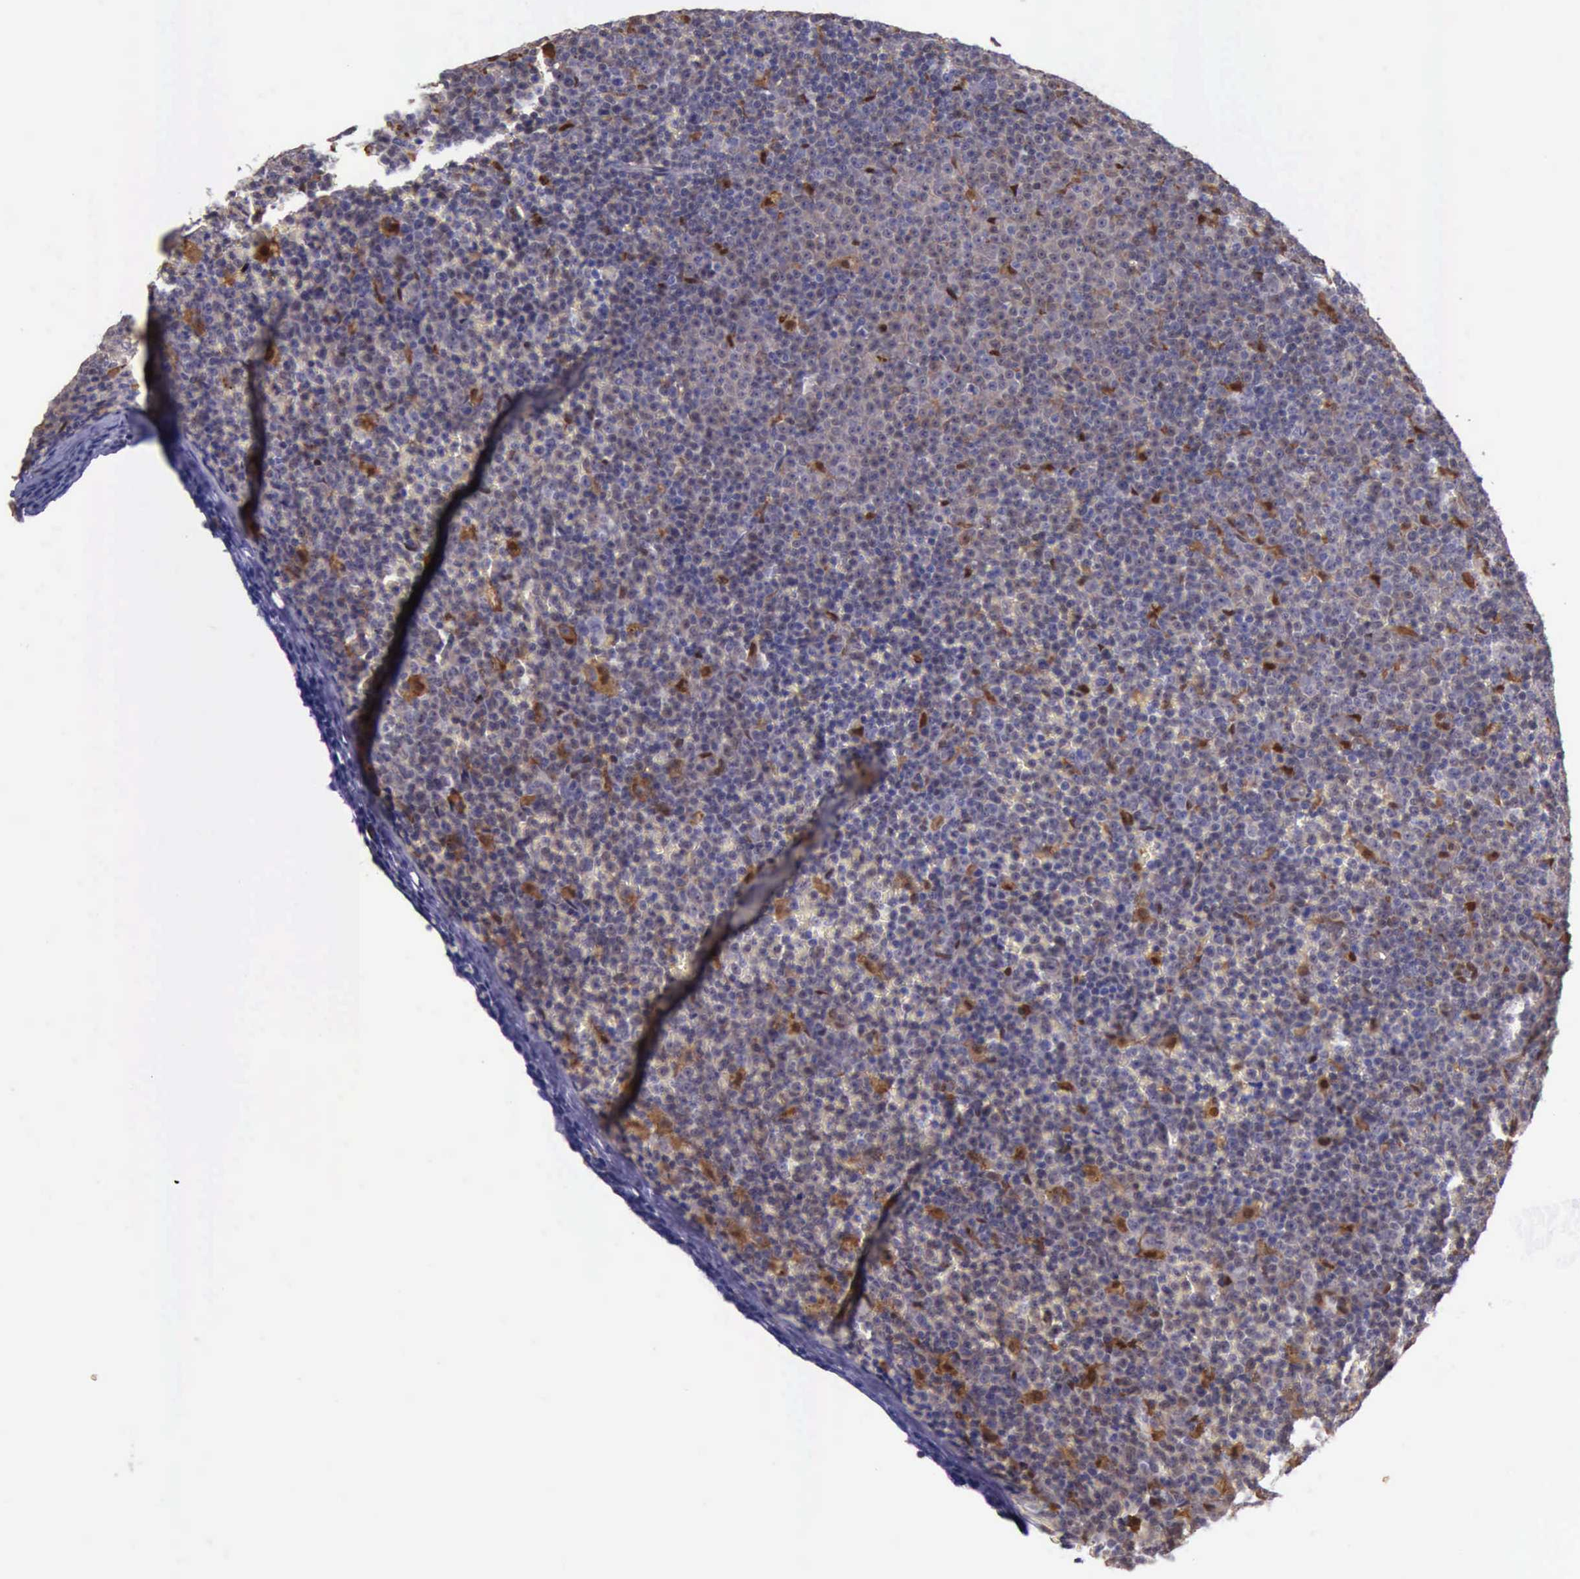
{"staining": {"intensity": "moderate", "quantity": "<25%", "location": "cytoplasmic/membranous,nuclear"}, "tissue": "lymphoma", "cell_type": "Tumor cells", "image_type": "cancer", "snomed": [{"axis": "morphology", "description": "Malignant lymphoma, non-Hodgkin's type, Low grade"}, {"axis": "topography", "description": "Lymph node"}], "caption": "Protein staining displays moderate cytoplasmic/membranous and nuclear staining in about <25% of tumor cells in lymphoma.", "gene": "TYMP", "patient": {"sex": "male", "age": 50}}